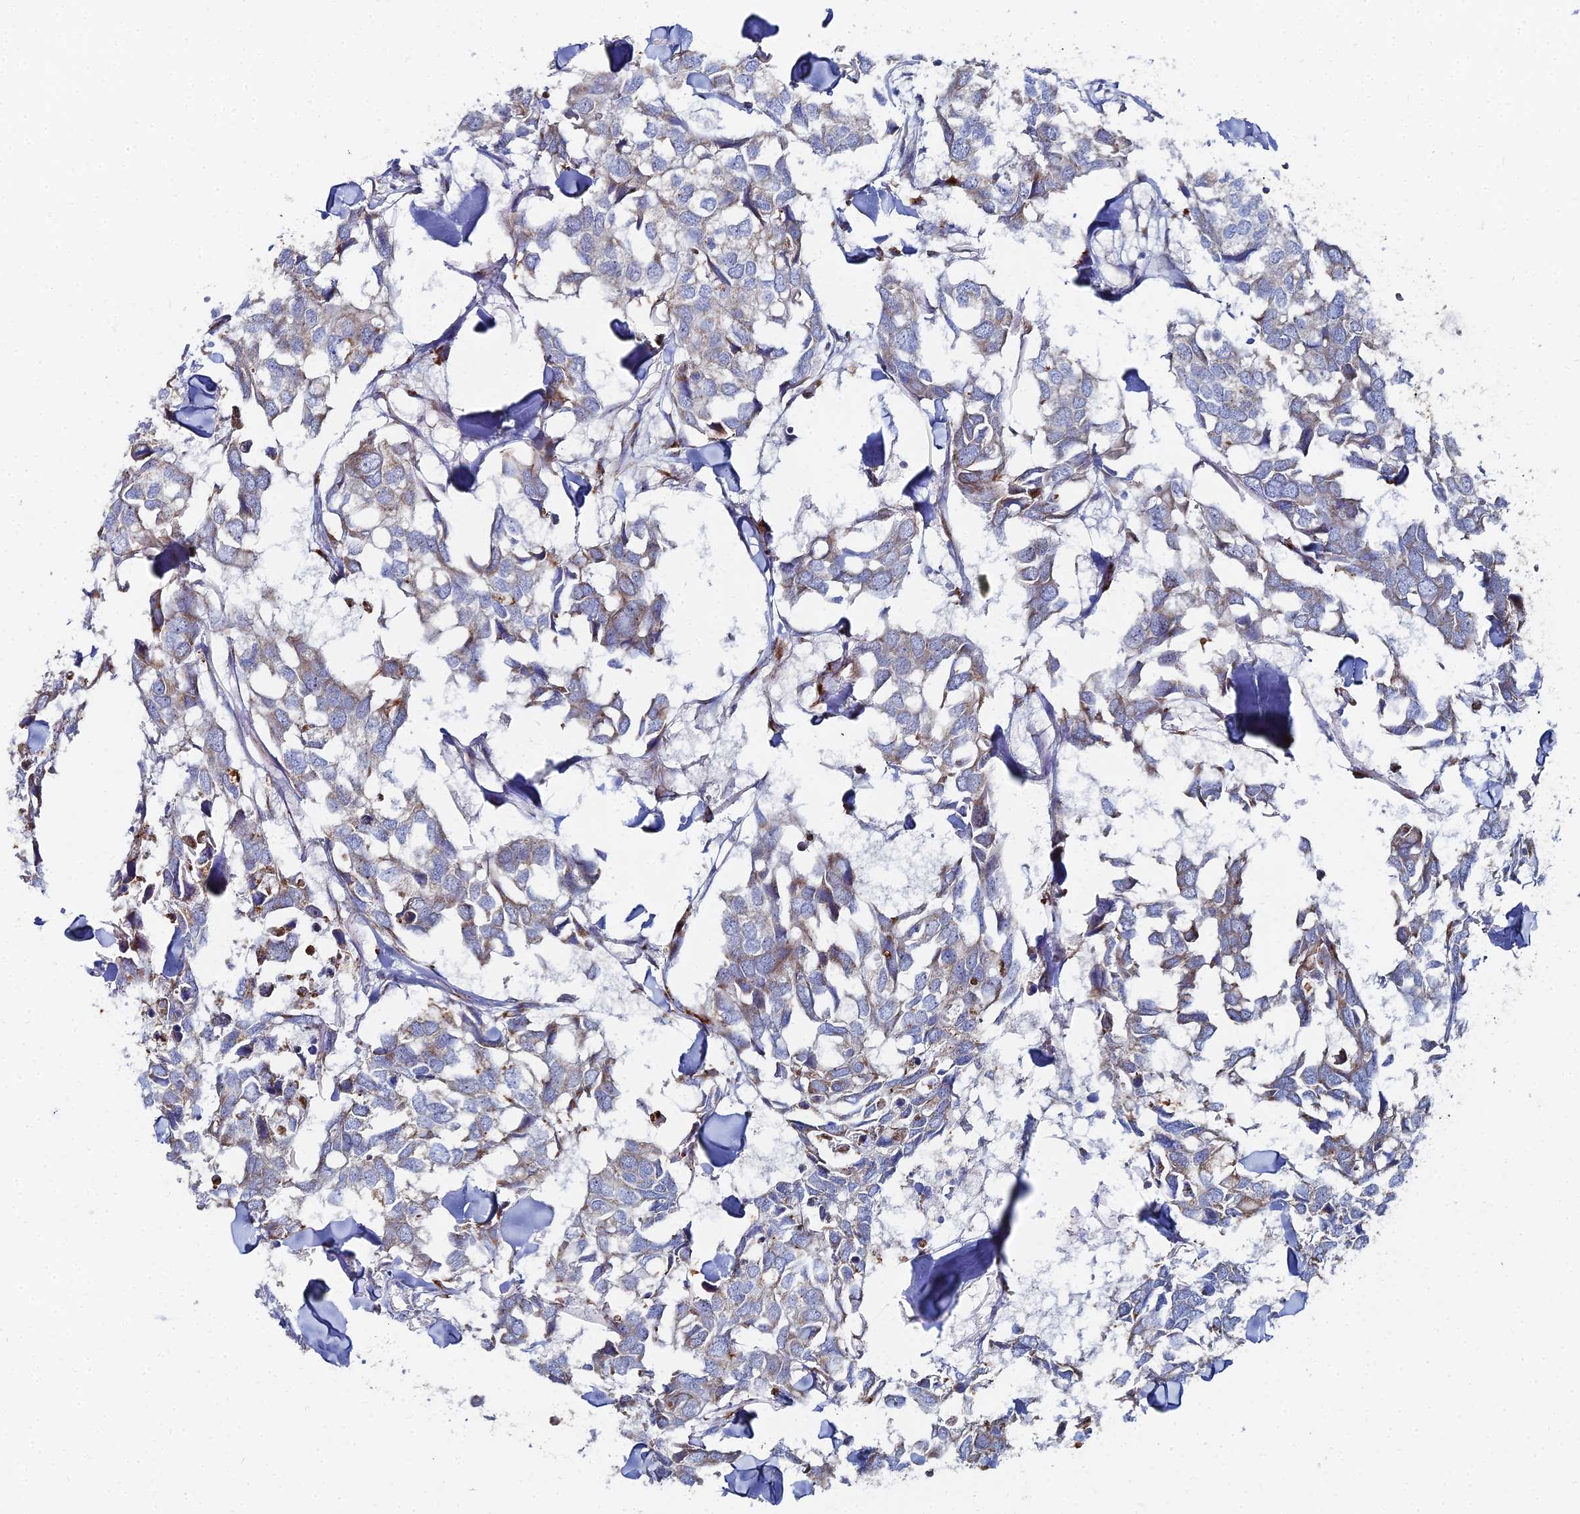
{"staining": {"intensity": "weak", "quantity": "25%-75%", "location": "cytoplasmic/membranous"}, "tissue": "breast cancer", "cell_type": "Tumor cells", "image_type": "cancer", "snomed": [{"axis": "morphology", "description": "Duct carcinoma"}, {"axis": "topography", "description": "Breast"}], "caption": "Immunohistochemistry of human breast invasive ductal carcinoma shows low levels of weak cytoplasmic/membranous staining in about 25%-75% of tumor cells. Immunohistochemistry (ihc) stains the protein in brown and the nuclei are stained blue.", "gene": "MPC1", "patient": {"sex": "female", "age": 83}}